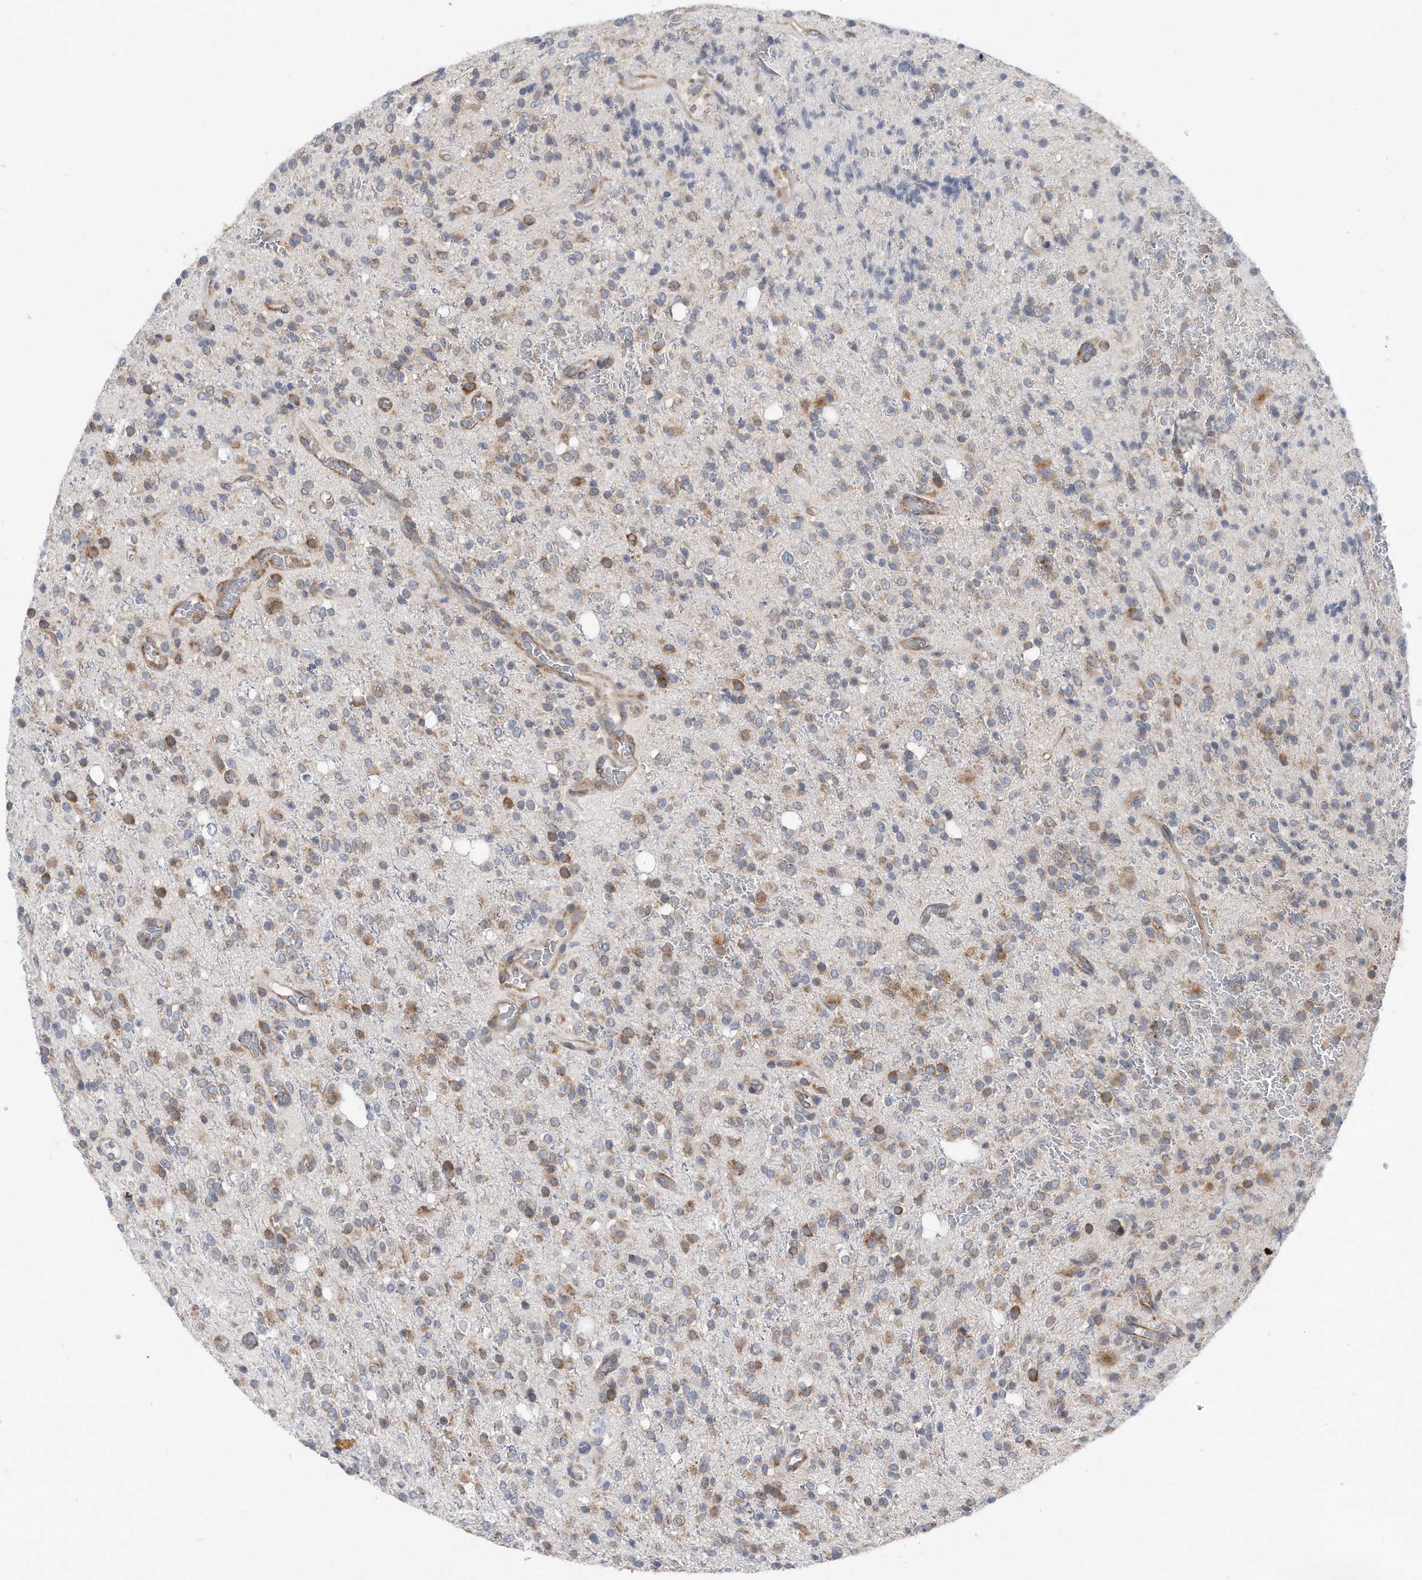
{"staining": {"intensity": "weak", "quantity": "<25%", "location": "cytoplasmic/membranous"}, "tissue": "glioma", "cell_type": "Tumor cells", "image_type": "cancer", "snomed": [{"axis": "morphology", "description": "Glioma, malignant, High grade"}, {"axis": "topography", "description": "Brain"}], "caption": "There is no significant expression in tumor cells of glioma.", "gene": "RPL26L1", "patient": {"sex": "male", "age": 34}}